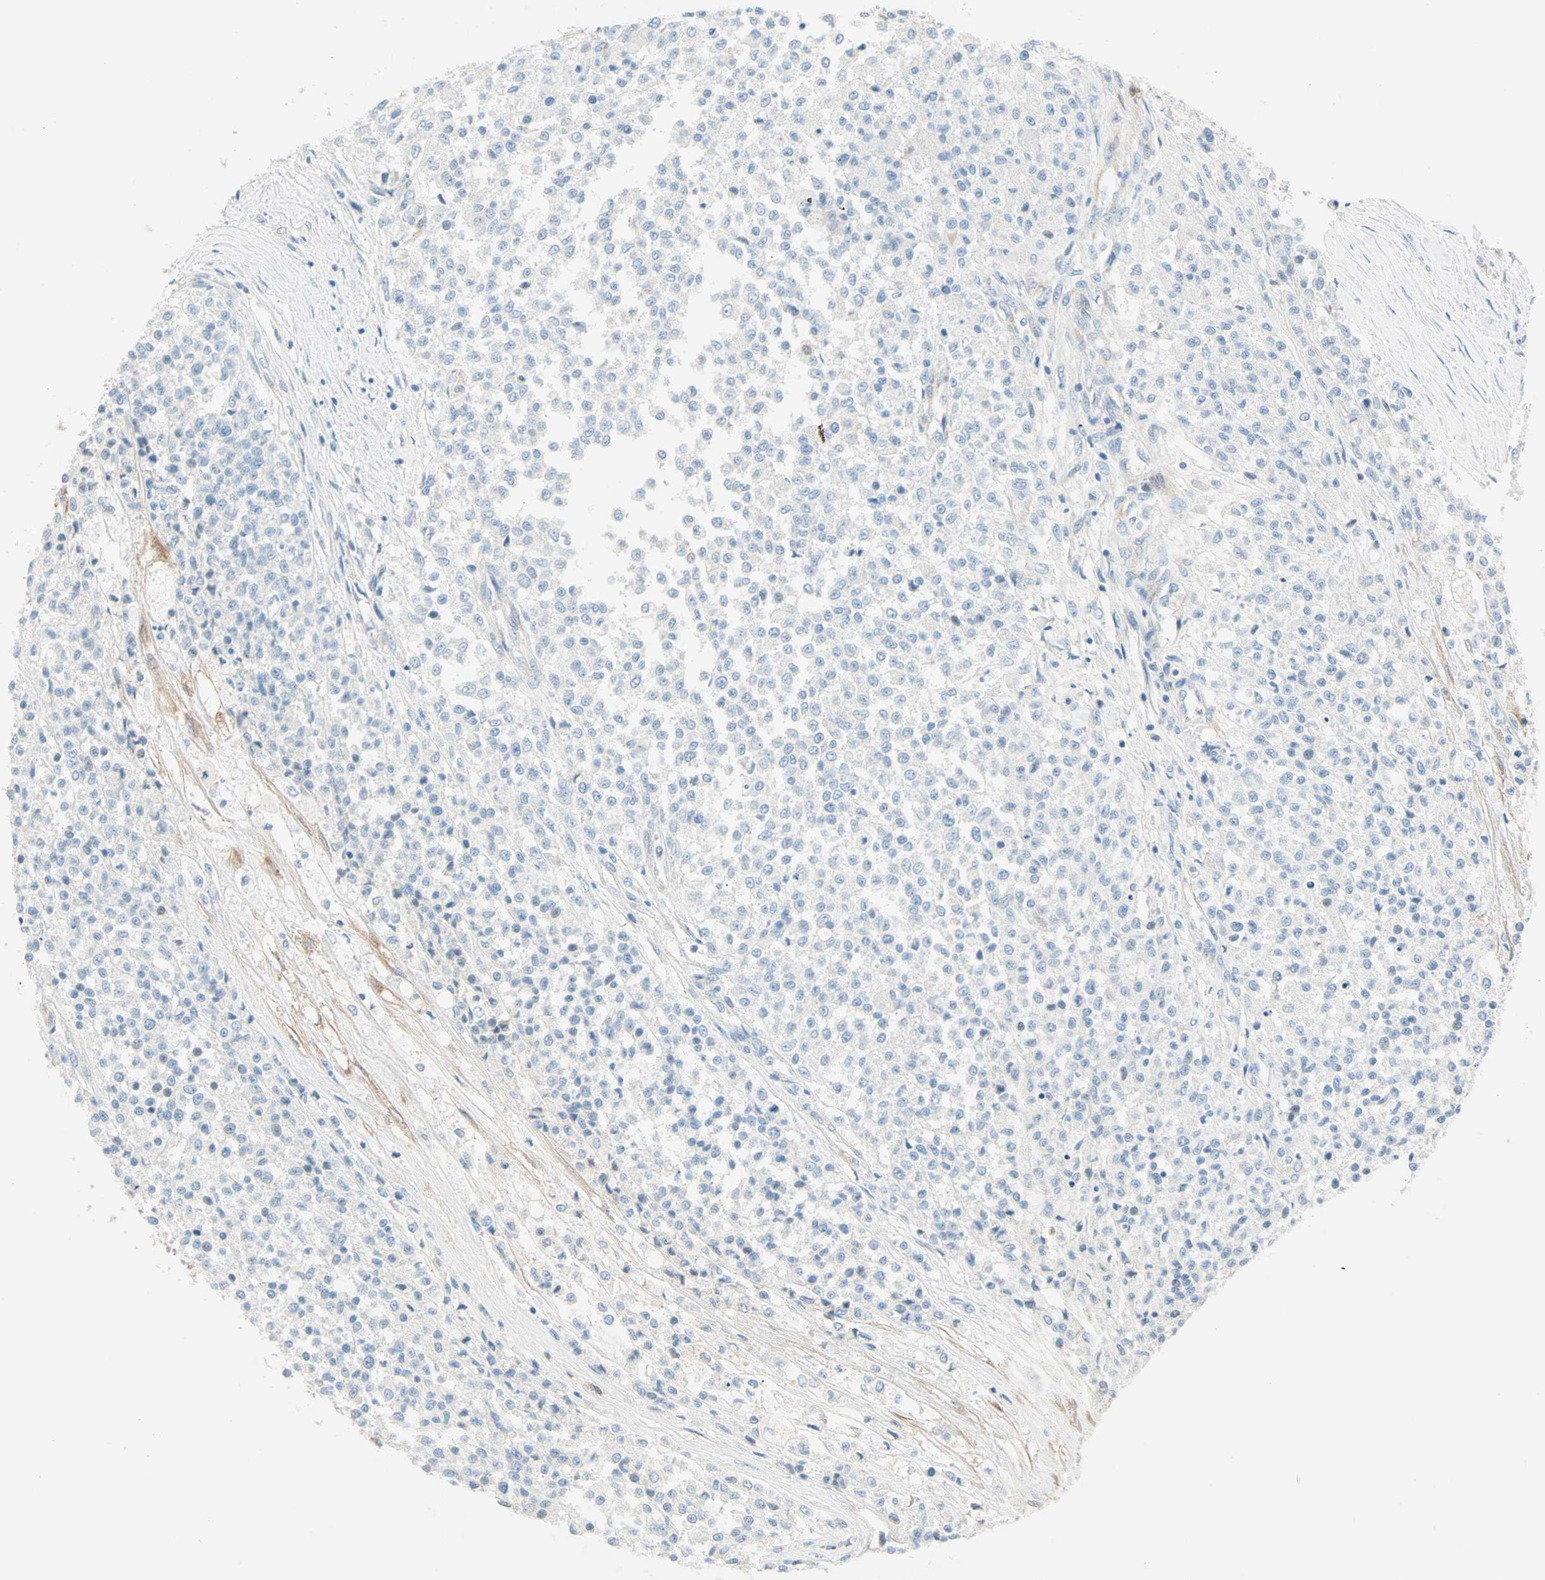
{"staining": {"intensity": "negative", "quantity": "none", "location": "none"}, "tissue": "testis cancer", "cell_type": "Tumor cells", "image_type": "cancer", "snomed": [{"axis": "morphology", "description": "Seminoma, NOS"}, {"axis": "topography", "description": "Testis"}], "caption": "This photomicrograph is of seminoma (testis) stained with immunohistochemistry (IHC) to label a protein in brown with the nuclei are counter-stained blue. There is no expression in tumor cells.", "gene": "ATF6", "patient": {"sex": "male", "age": 59}}